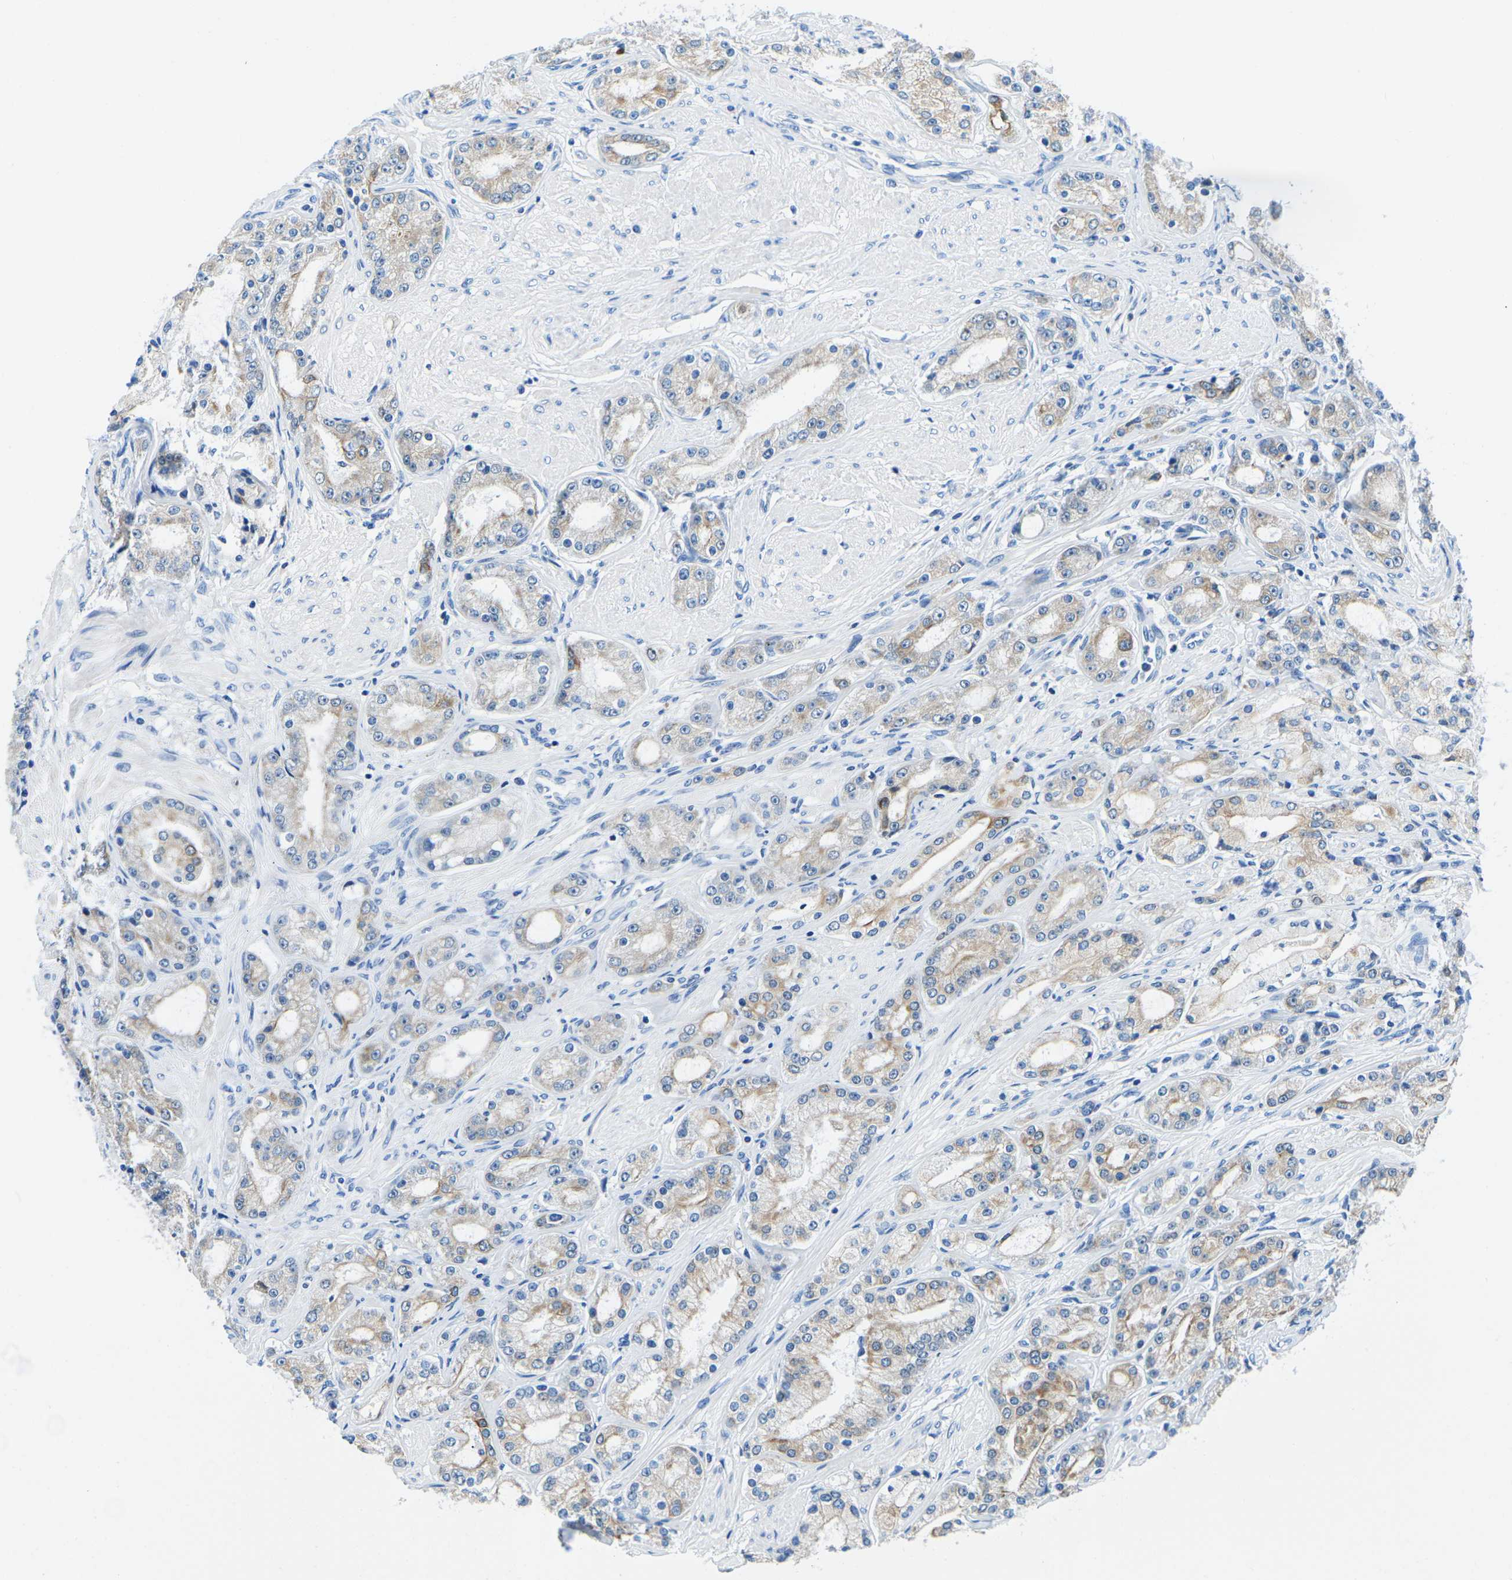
{"staining": {"intensity": "weak", "quantity": "25%-75%", "location": "cytoplasmic/membranous"}, "tissue": "prostate cancer", "cell_type": "Tumor cells", "image_type": "cancer", "snomed": [{"axis": "morphology", "description": "Adenocarcinoma, Low grade"}, {"axis": "topography", "description": "Prostate"}], "caption": "A brown stain highlights weak cytoplasmic/membranous staining of a protein in human prostate low-grade adenocarcinoma tumor cells.", "gene": "TM6SF1", "patient": {"sex": "male", "age": 63}}